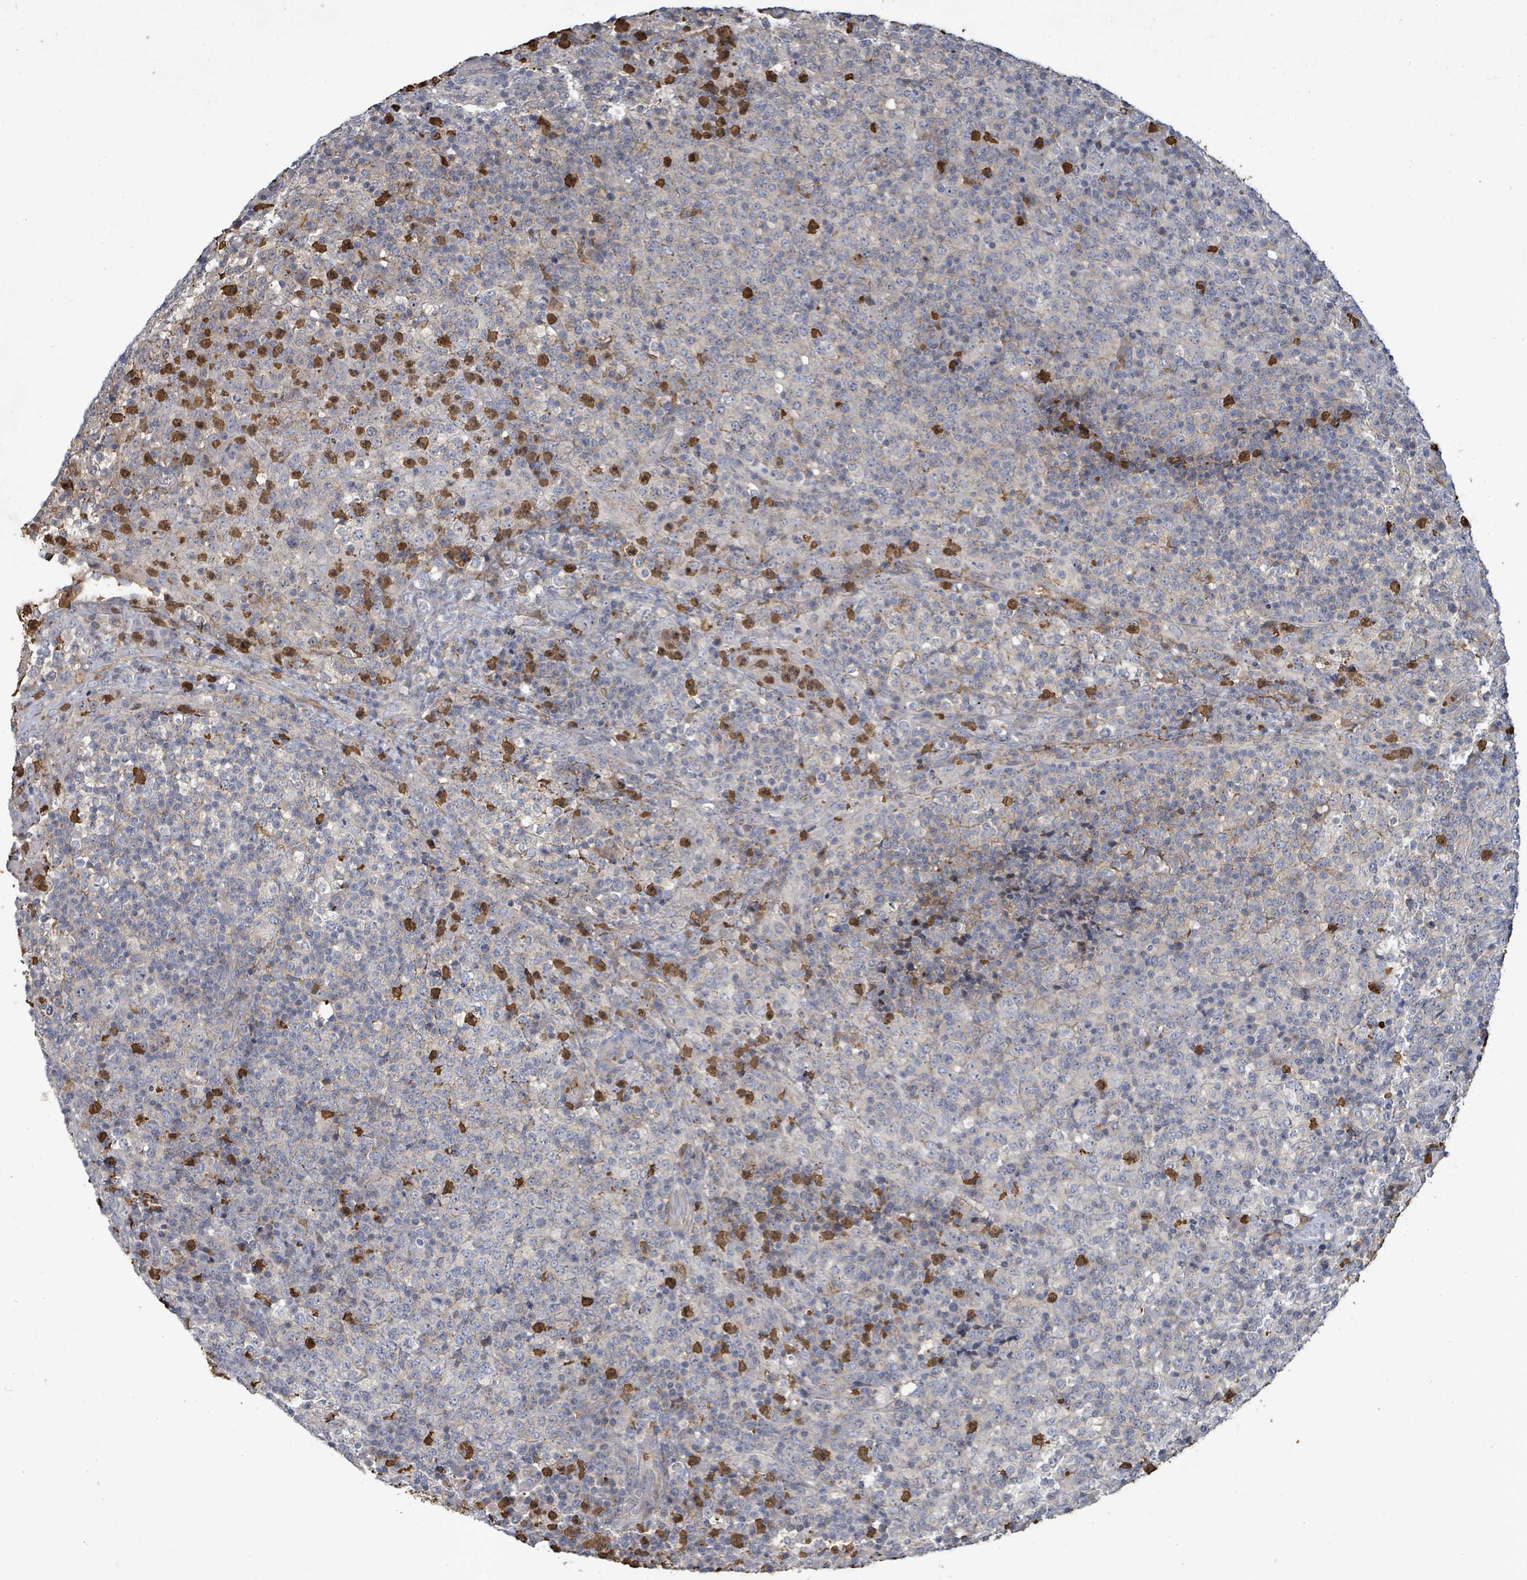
{"staining": {"intensity": "negative", "quantity": "none", "location": "none"}, "tissue": "lymphoma", "cell_type": "Tumor cells", "image_type": "cancer", "snomed": [{"axis": "morphology", "description": "Malignant lymphoma, non-Hodgkin's type, High grade"}, {"axis": "topography", "description": "Lymph node"}], "caption": "An immunohistochemistry image of lymphoma is shown. There is no staining in tumor cells of lymphoma.", "gene": "FAM210A", "patient": {"sex": "male", "age": 54}}